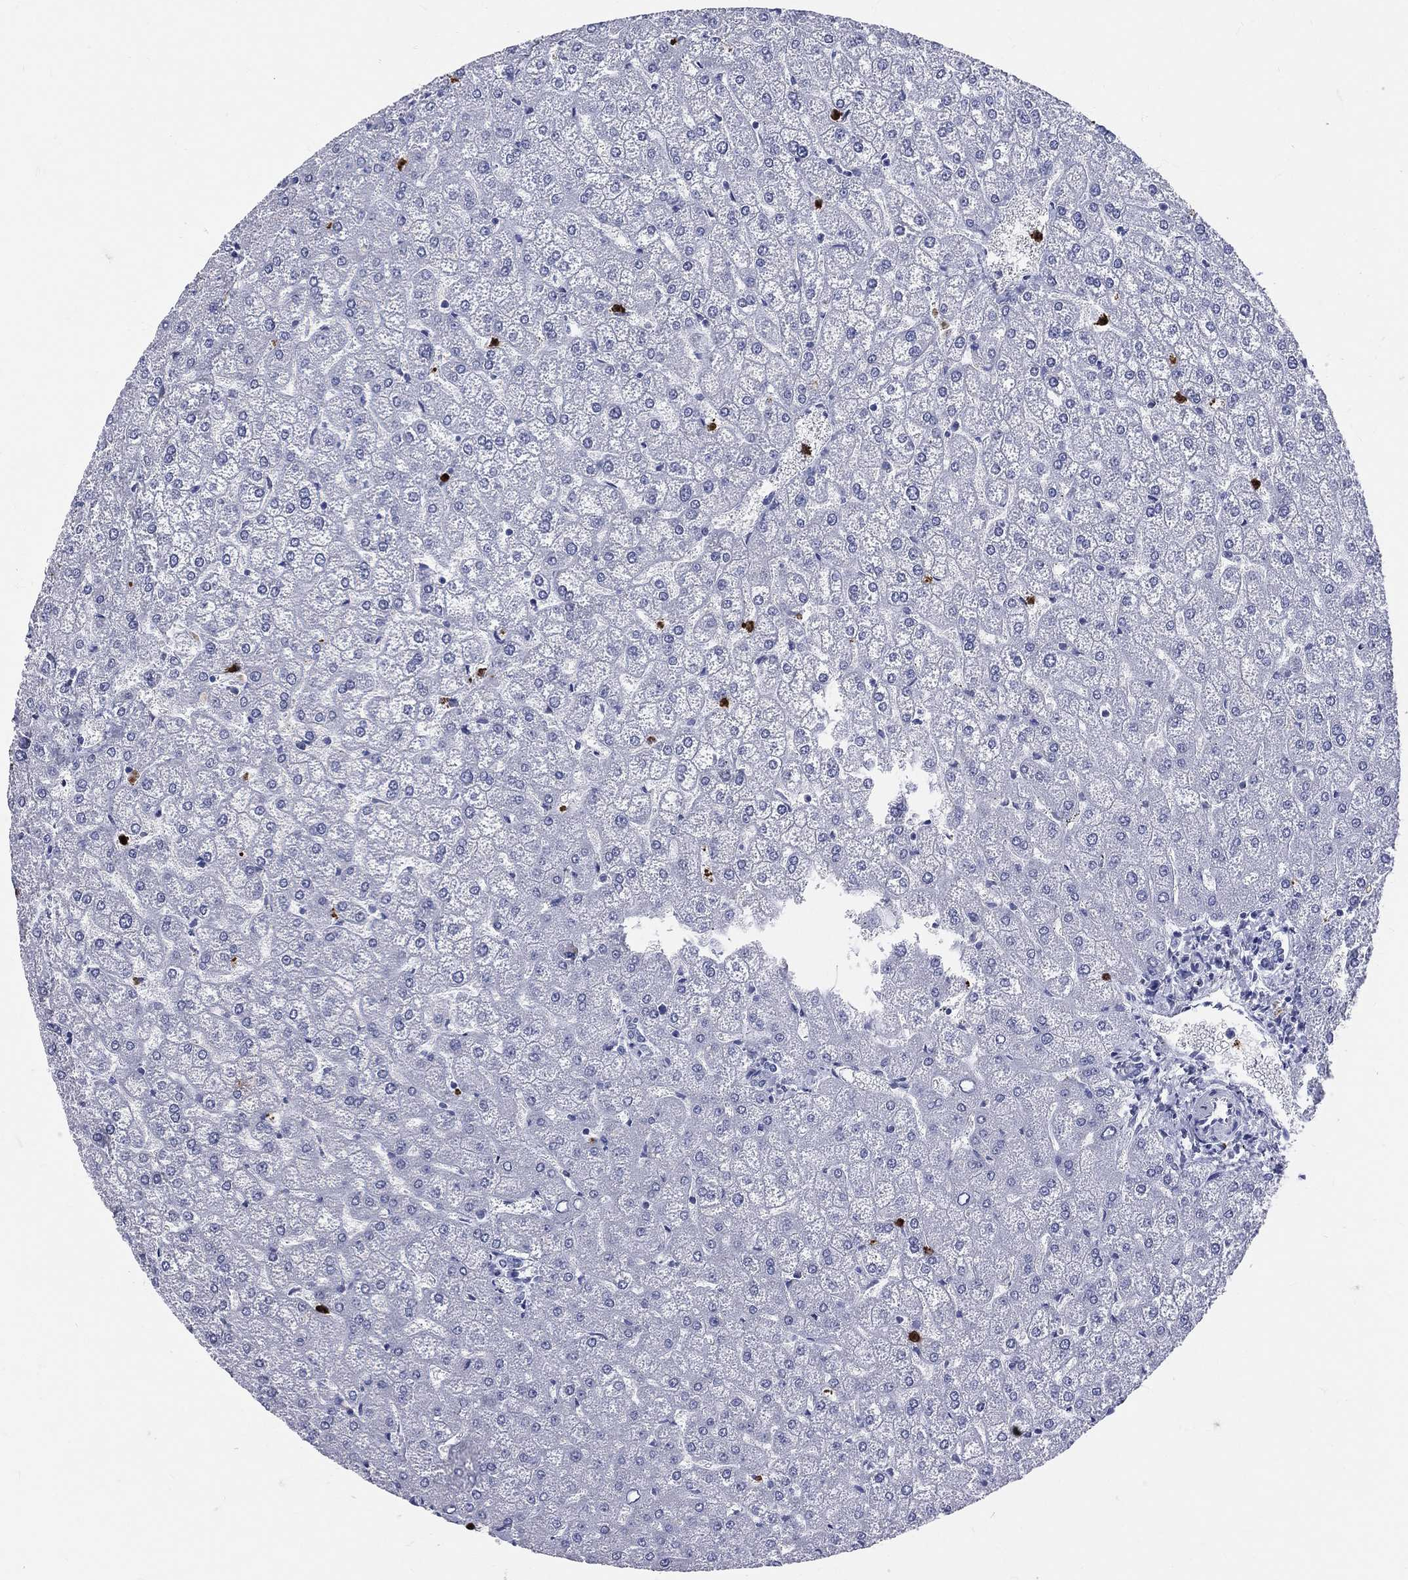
{"staining": {"intensity": "negative", "quantity": "none", "location": "none"}, "tissue": "liver", "cell_type": "Cholangiocytes", "image_type": "normal", "snomed": [{"axis": "morphology", "description": "Normal tissue, NOS"}, {"axis": "topography", "description": "Liver"}], "caption": "Immunohistochemistry (IHC) micrograph of benign liver: liver stained with DAB (3,3'-diaminobenzidine) exhibits no significant protein staining in cholangiocytes. (Immunohistochemistry, brightfield microscopy, high magnification).", "gene": "PGLYRP1", "patient": {"sex": "female", "age": 32}}